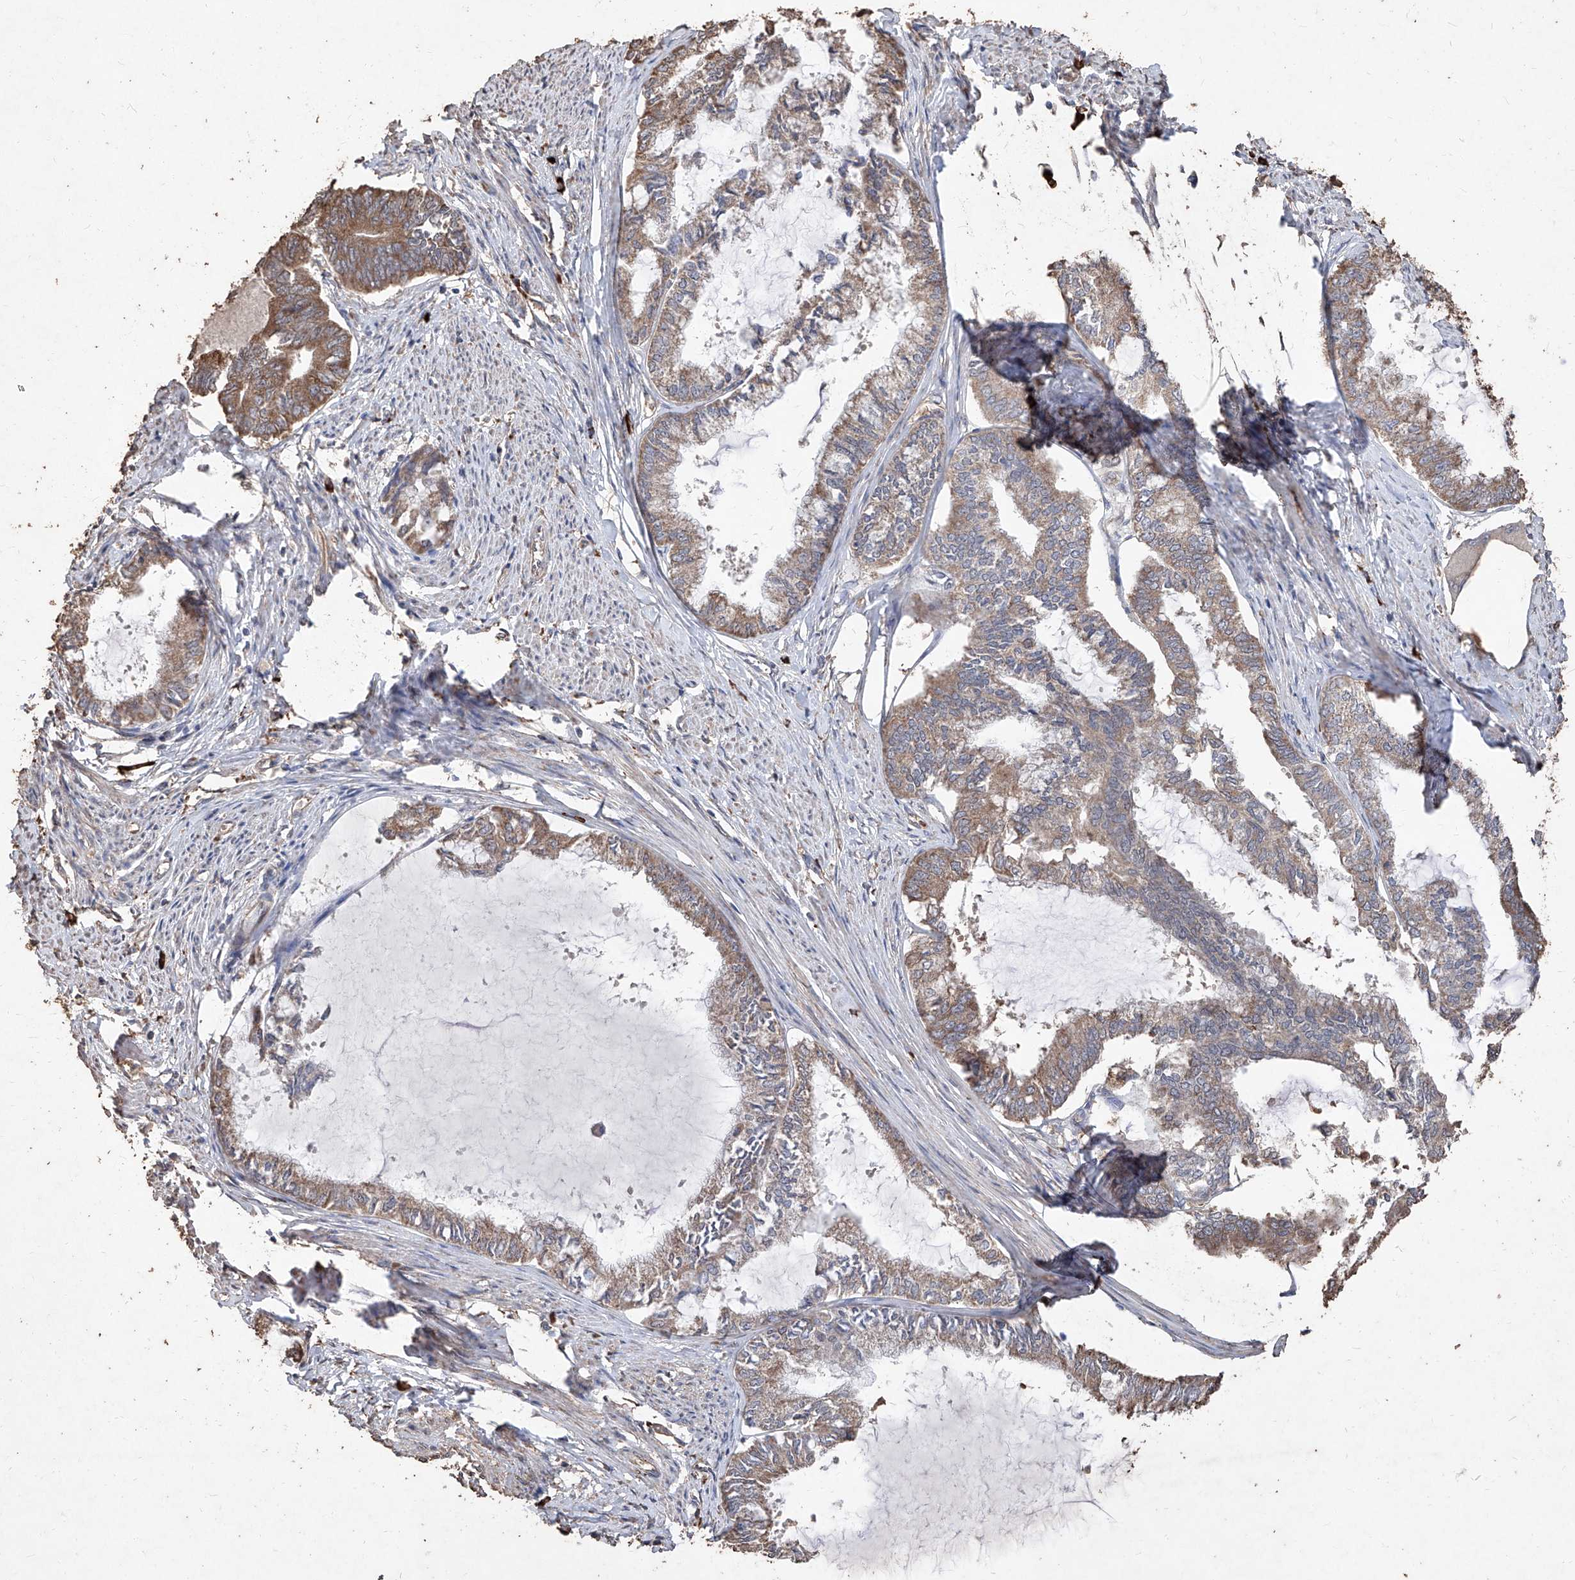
{"staining": {"intensity": "moderate", "quantity": ">75%", "location": "cytoplasmic/membranous"}, "tissue": "endometrial cancer", "cell_type": "Tumor cells", "image_type": "cancer", "snomed": [{"axis": "morphology", "description": "Adenocarcinoma, NOS"}, {"axis": "topography", "description": "Endometrium"}], "caption": "A high-resolution micrograph shows IHC staining of endometrial cancer (adenocarcinoma), which reveals moderate cytoplasmic/membranous positivity in about >75% of tumor cells.", "gene": "EML1", "patient": {"sex": "female", "age": 86}}